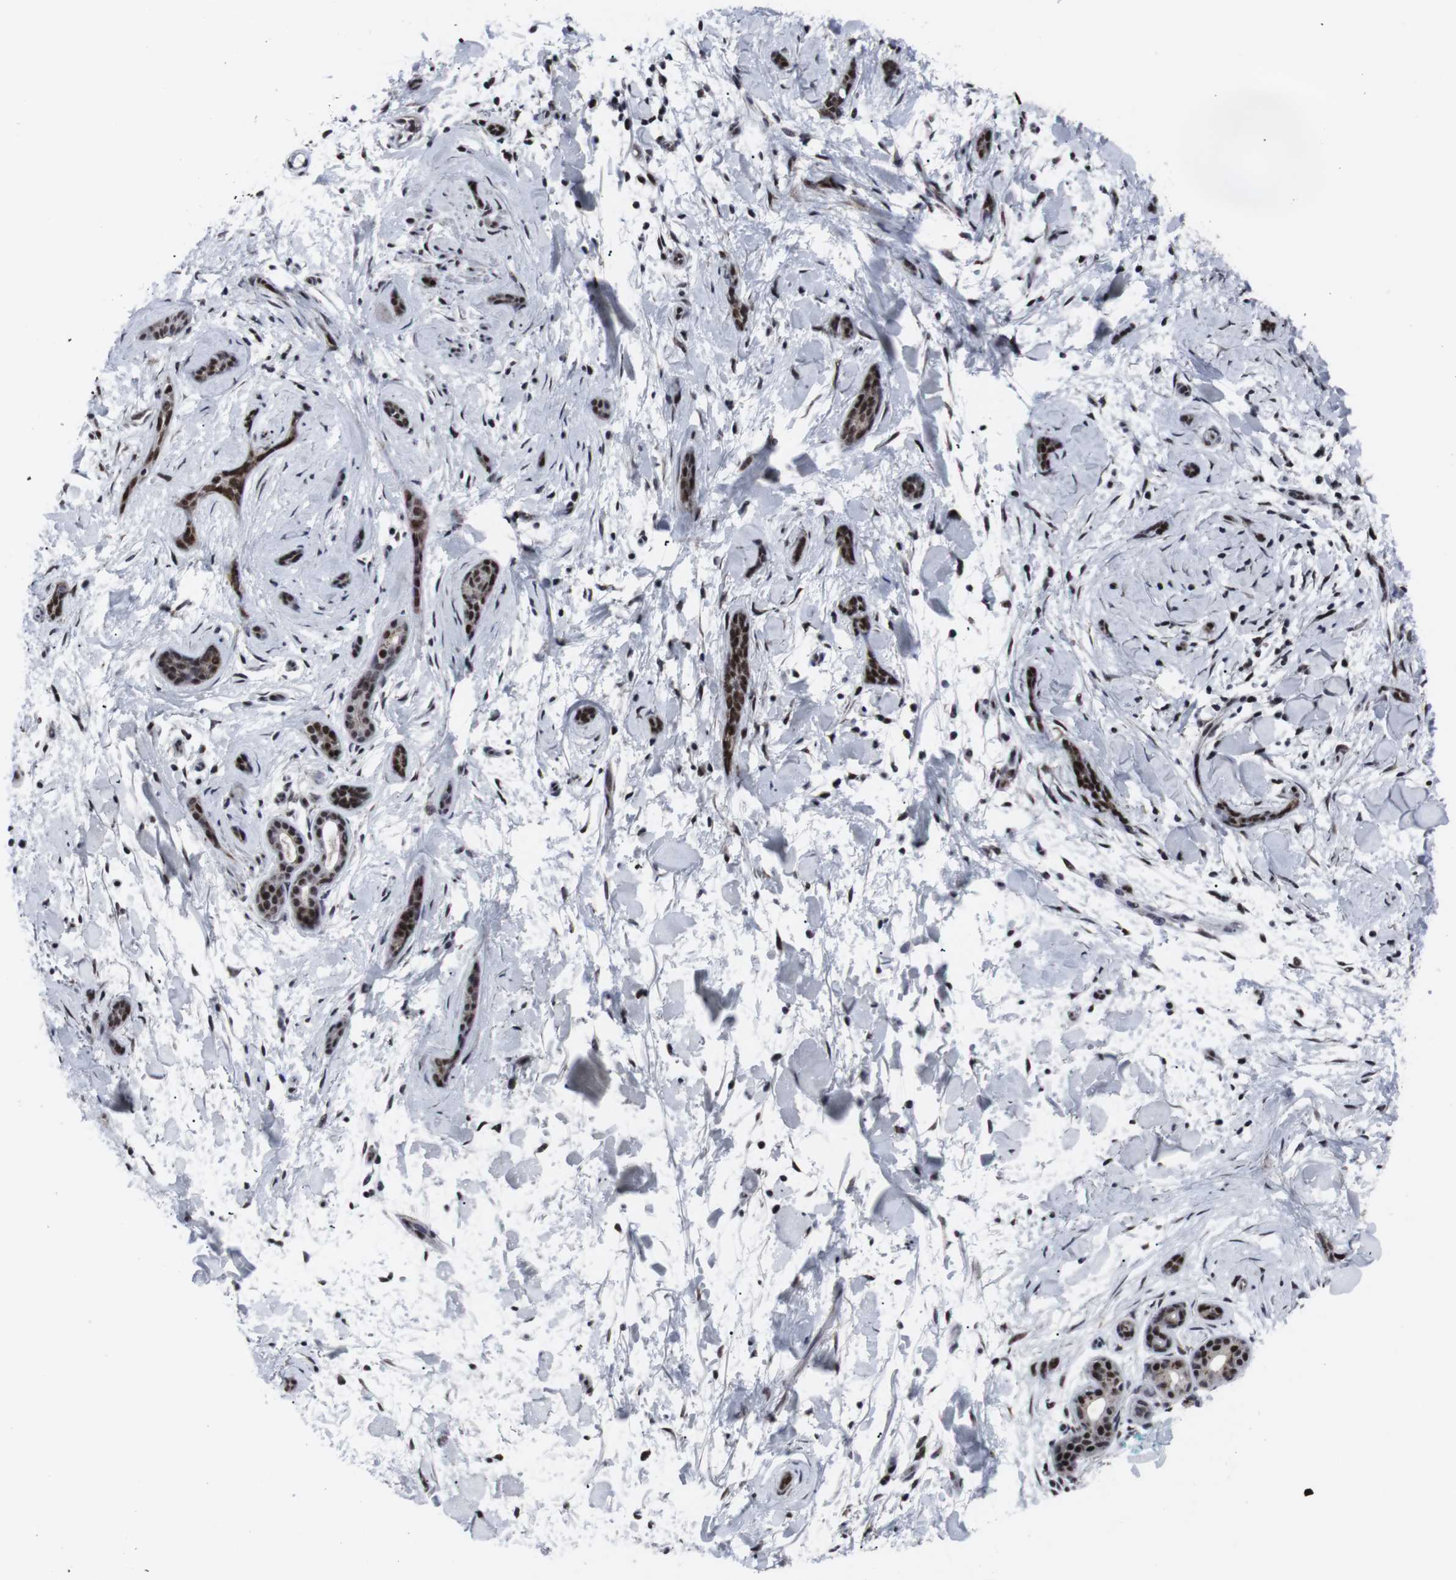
{"staining": {"intensity": "strong", "quantity": ">75%", "location": "nuclear"}, "tissue": "skin cancer", "cell_type": "Tumor cells", "image_type": "cancer", "snomed": [{"axis": "morphology", "description": "Basal cell carcinoma"}, {"axis": "morphology", "description": "Adnexal tumor, benign"}, {"axis": "topography", "description": "Skin"}], "caption": "Tumor cells exhibit high levels of strong nuclear positivity in about >75% of cells in human skin cancer. Immunohistochemistry stains the protein in brown and the nuclei are stained blue.", "gene": "MLH1", "patient": {"sex": "female", "age": 42}}